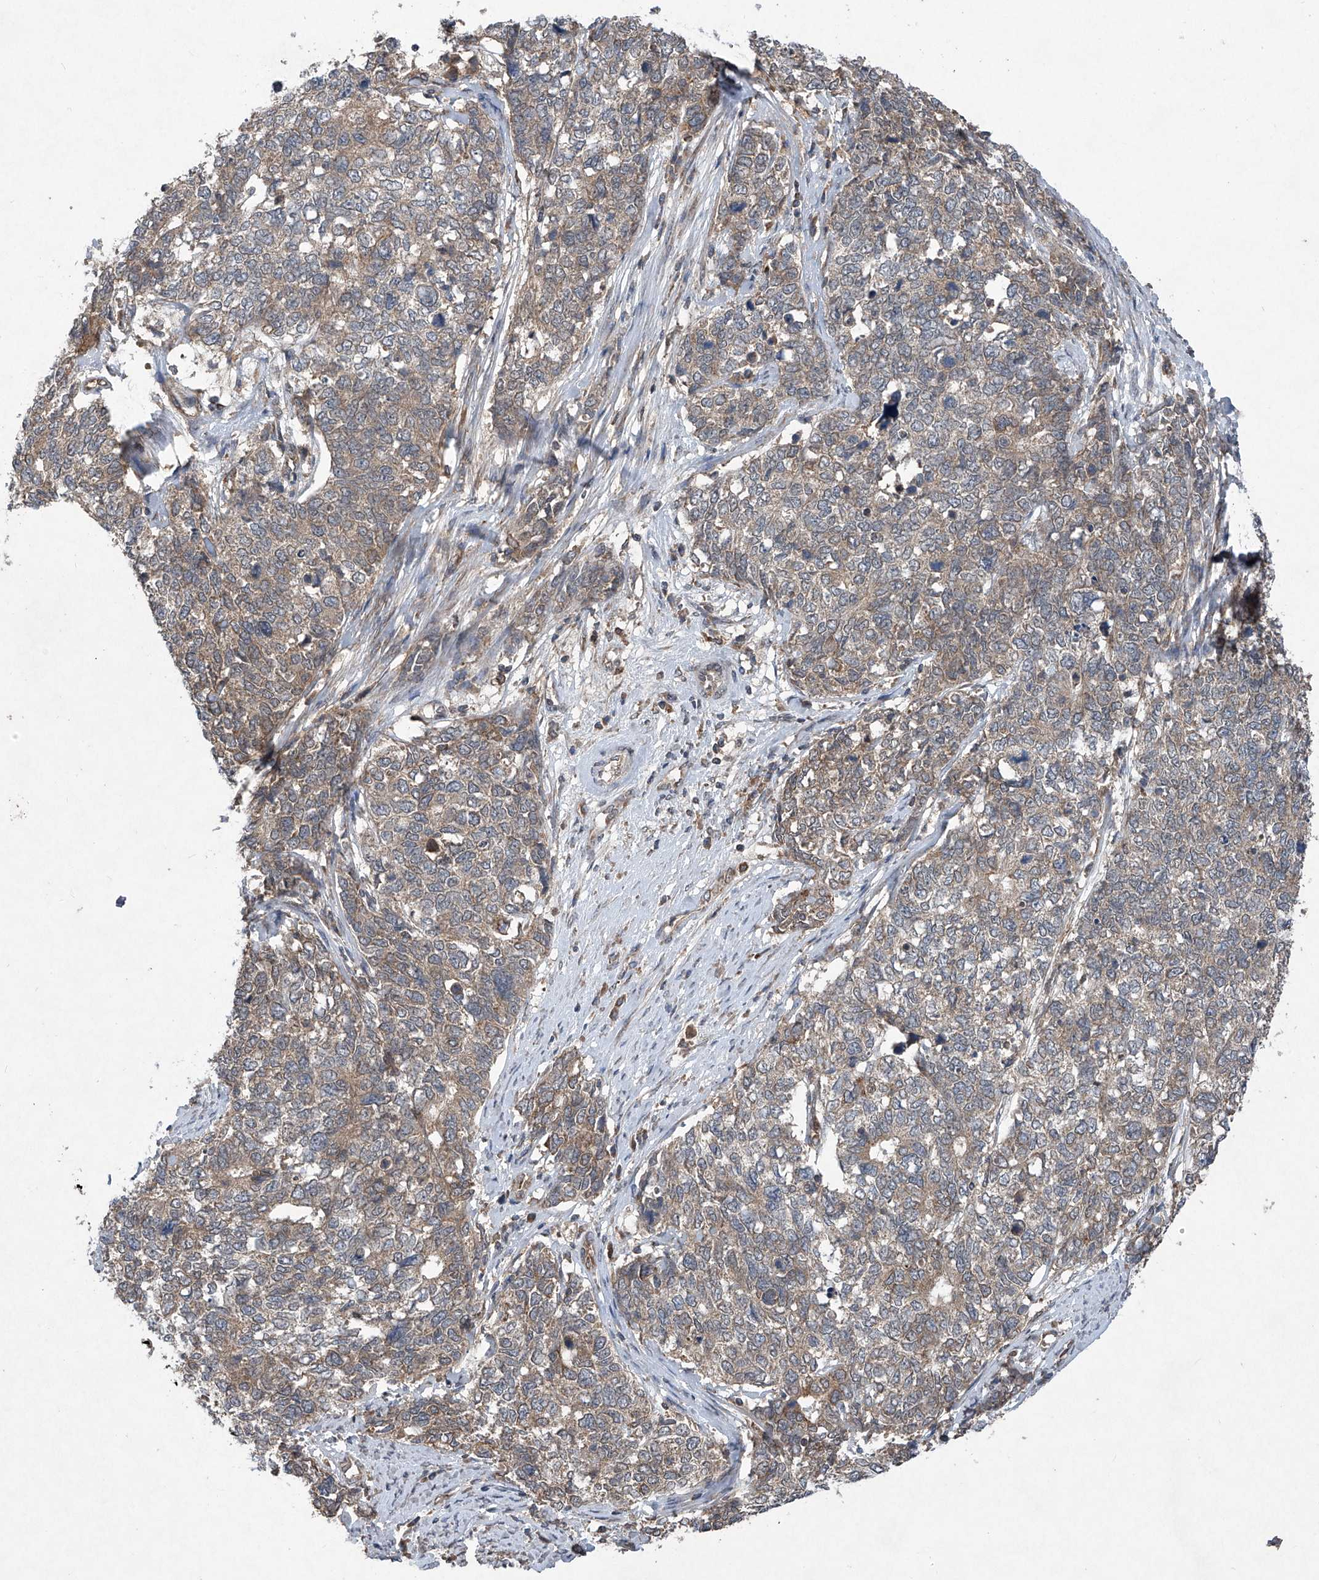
{"staining": {"intensity": "weak", "quantity": "25%-75%", "location": "cytoplasmic/membranous"}, "tissue": "cervical cancer", "cell_type": "Tumor cells", "image_type": "cancer", "snomed": [{"axis": "morphology", "description": "Squamous cell carcinoma, NOS"}, {"axis": "topography", "description": "Cervix"}], "caption": "A micrograph showing weak cytoplasmic/membranous staining in approximately 25%-75% of tumor cells in cervical squamous cell carcinoma, as visualized by brown immunohistochemical staining.", "gene": "SUMF2", "patient": {"sex": "female", "age": 63}}